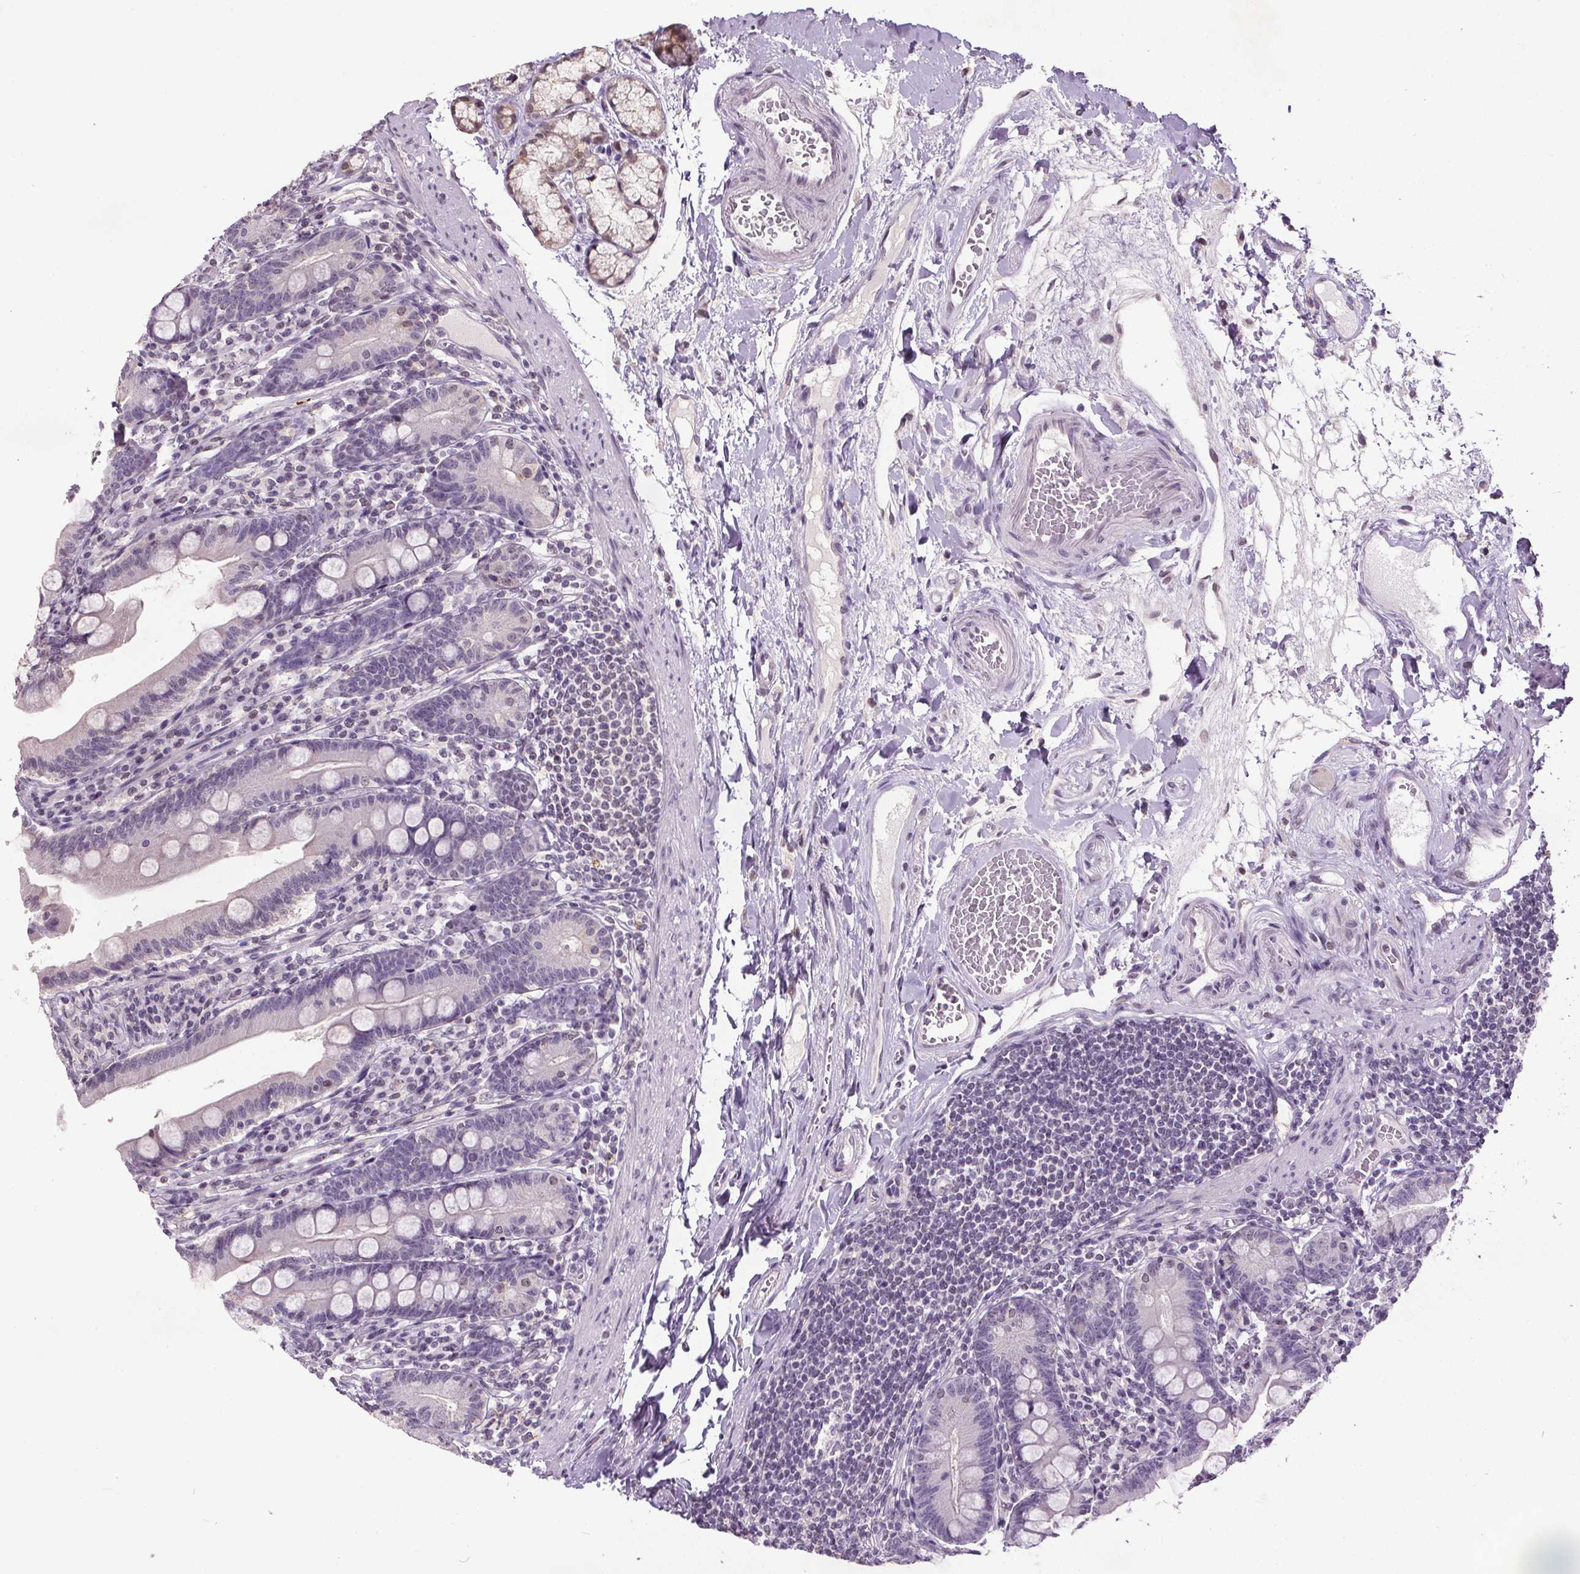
{"staining": {"intensity": "negative", "quantity": "none", "location": "none"}, "tissue": "duodenum", "cell_type": "Glandular cells", "image_type": "normal", "snomed": [{"axis": "morphology", "description": "Normal tissue, NOS"}, {"axis": "topography", "description": "Duodenum"}], "caption": "Histopathology image shows no protein expression in glandular cells of normal duodenum.", "gene": "SLC2A9", "patient": {"sex": "female", "age": 67}}